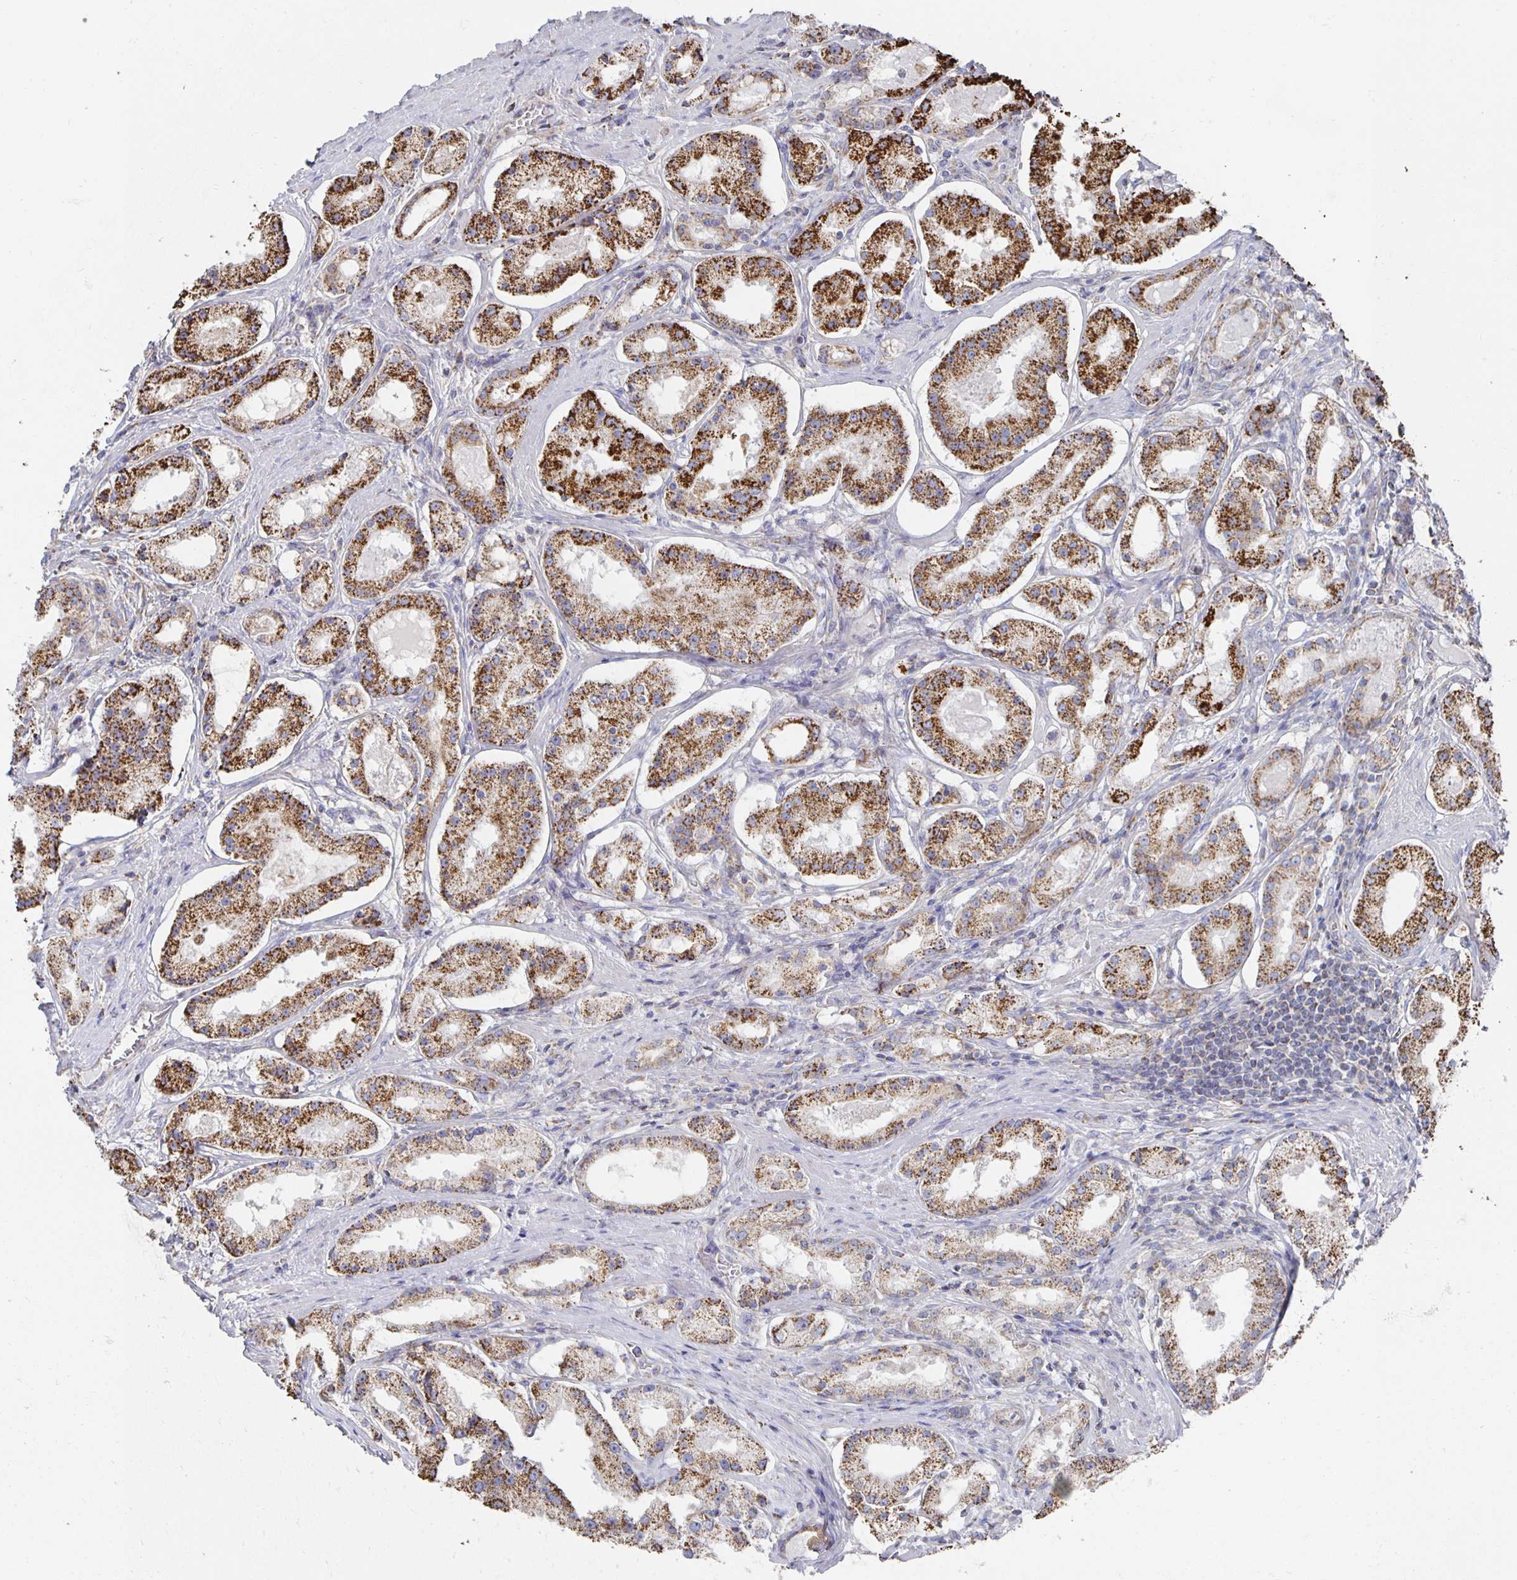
{"staining": {"intensity": "strong", "quantity": ">75%", "location": "cytoplasmic/membranous"}, "tissue": "prostate cancer", "cell_type": "Tumor cells", "image_type": "cancer", "snomed": [{"axis": "morphology", "description": "Adenocarcinoma, Low grade"}, {"axis": "topography", "description": "Prostate"}], "caption": "Immunohistochemical staining of prostate cancer (adenocarcinoma (low-grade)) displays high levels of strong cytoplasmic/membranous positivity in about >75% of tumor cells. (brown staining indicates protein expression, while blue staining denotes nuclei).", "gene": "NKX2-8", "patient": {"sex": "male", "age": 57}}